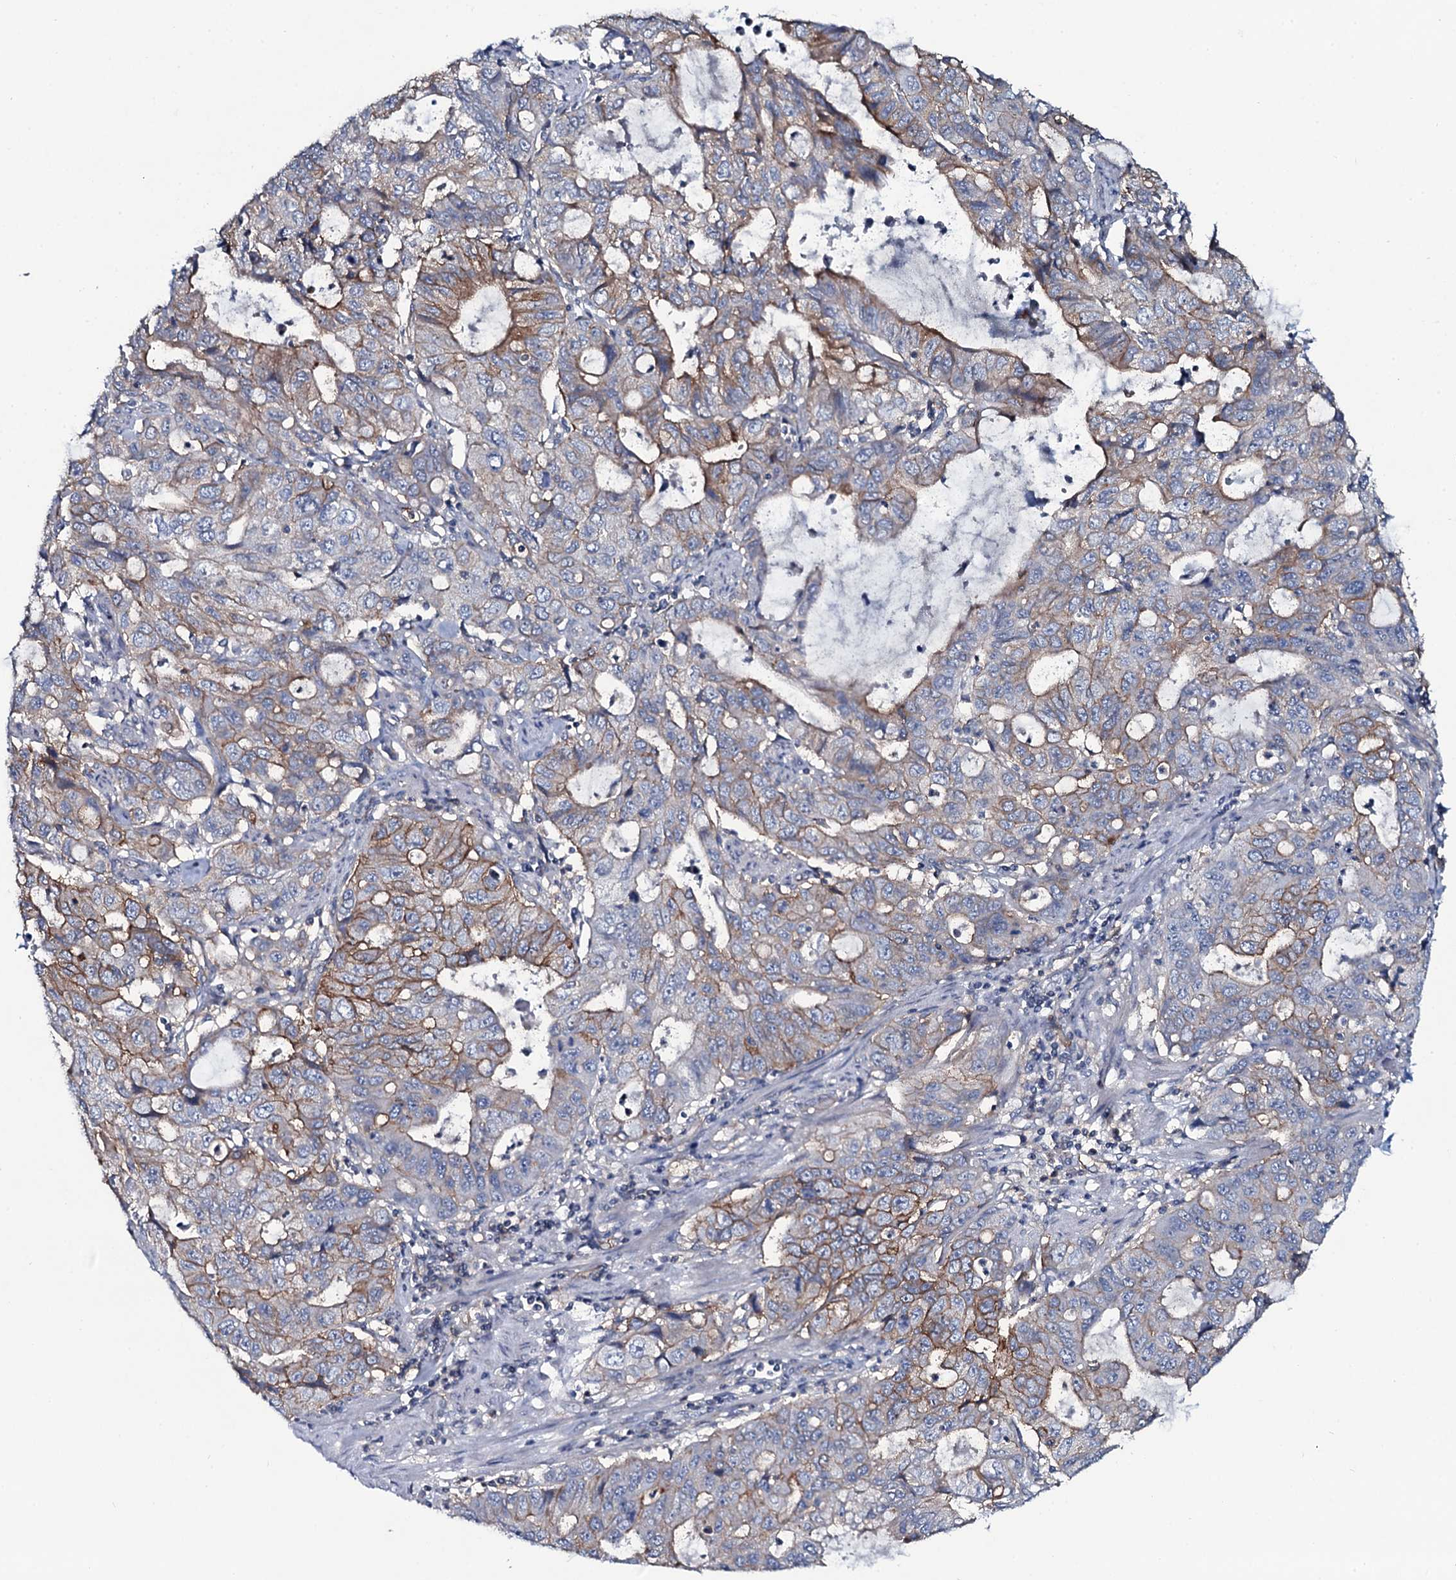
{"staining": {"intensity": "moderate", "quantity": "25%-75%", "location": "cytoplasmic/membranous"}, "tissue": "stomach cancer", "cell_type": "Tumor cells", "image_type": "cancer", "snomed": [{"axis": "morphology", "description": "Adenocarcinoma, NOS"}, {"axis": "topography", "description": "Stomach, upper"}], "caption": "Stomach adenocarcinoma stained with IHC exhibits moderate cytoplasmic/membranous positivity in about 25%-75% of tumor cells. (brown staining indicates protein expression, while blue staining denotes nuclei).", "gene": "SNAP23", "patient": {"sex": "female", "age": 52}}